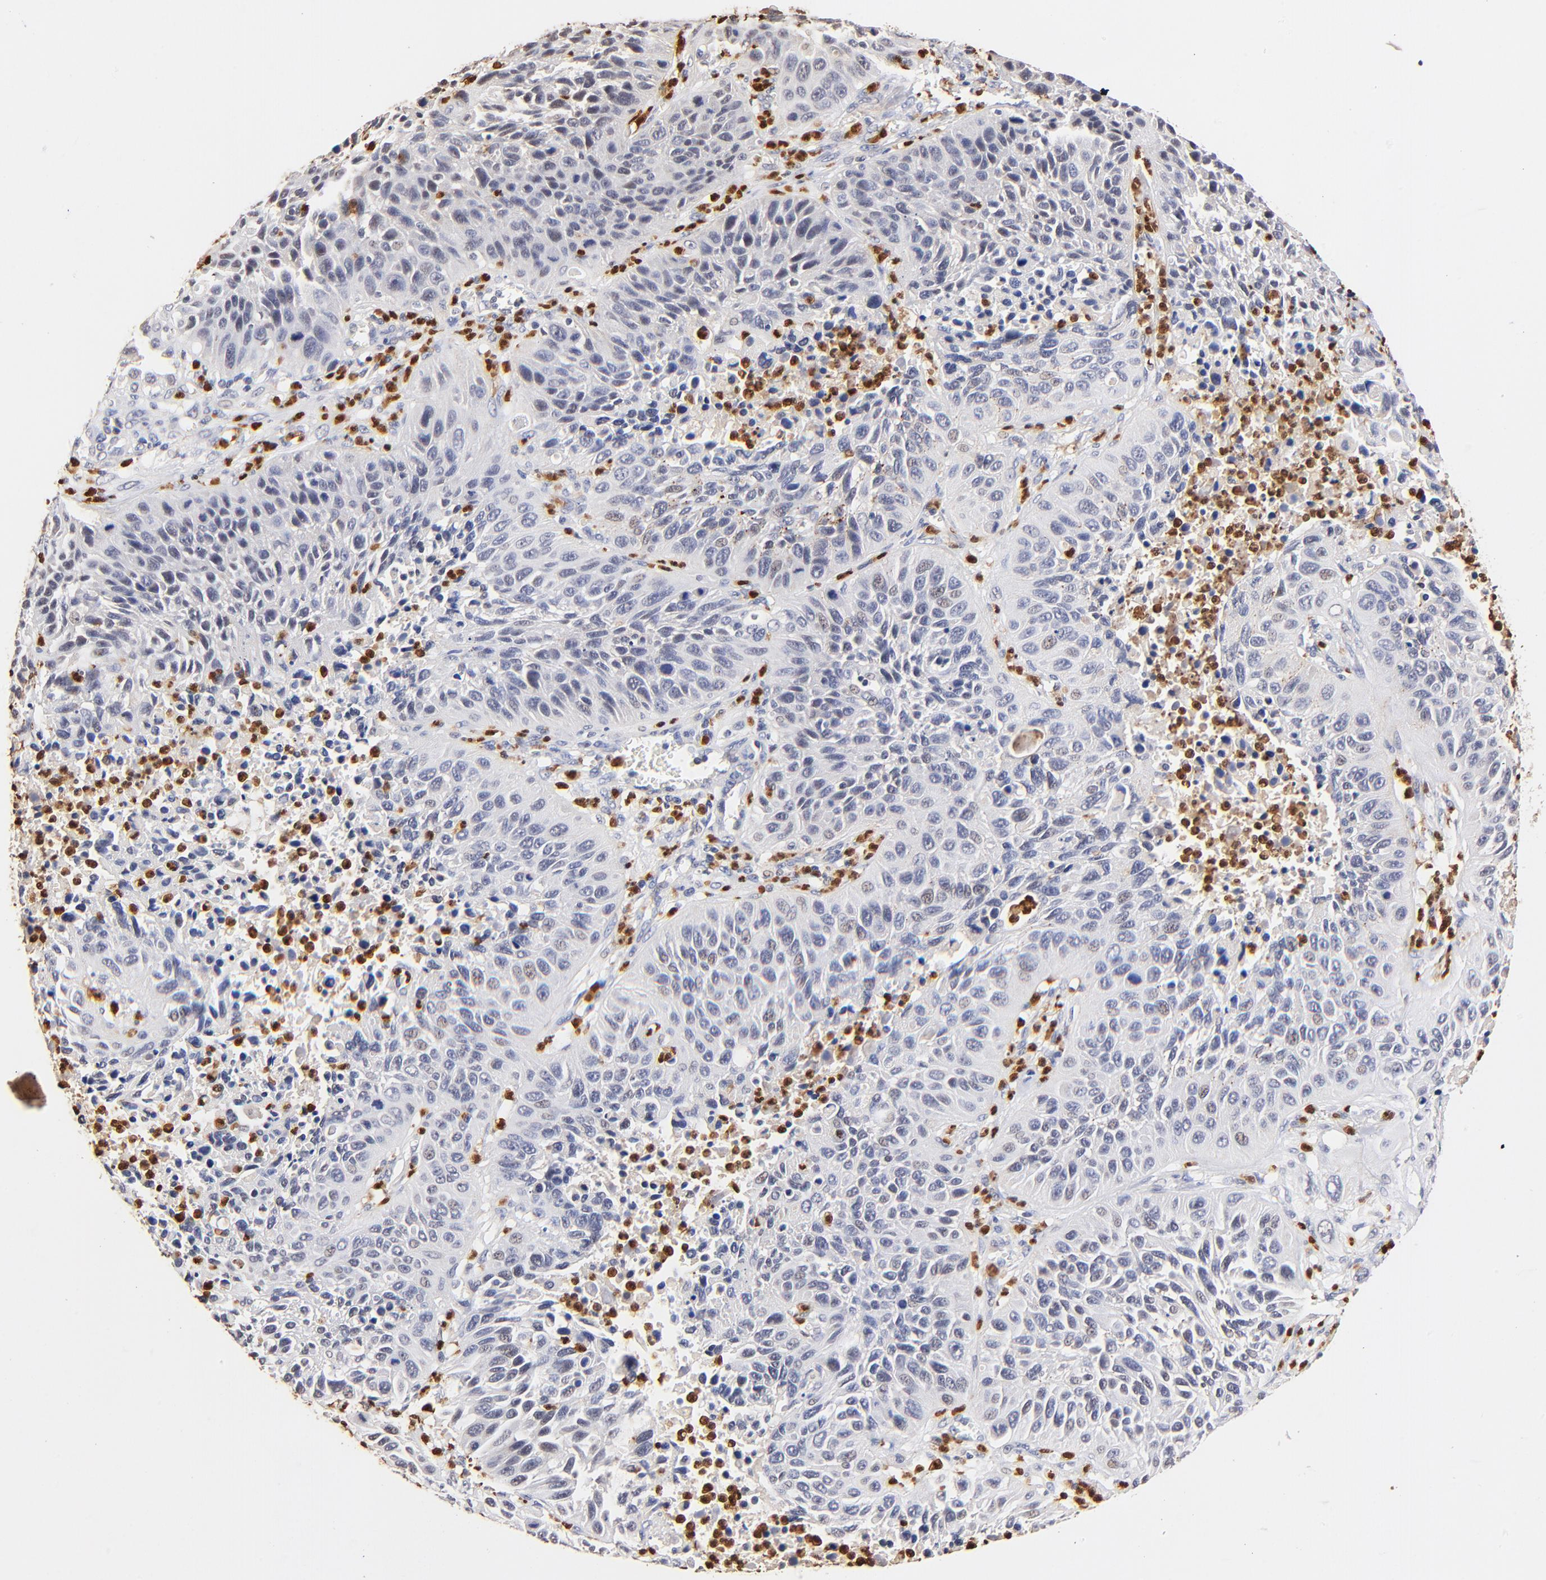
{"staining": {"intensity": "negative", "quantity": "none", "location": "none"}, "tissue": "lung cancer", "cell_type": "Tumor cells", "image_type": "cancer", "snomed": [{"axis": "morphology", "description": "Squamous cell carcinoma, NOS"}, {"axis": "topography", "description": "Lung"}], "caption": "IHC of lung squamous cell carcinoma shows no staining in tumor cells.", "gene": "BBOF1", "patient": {"sex": "female", "age": 76}}